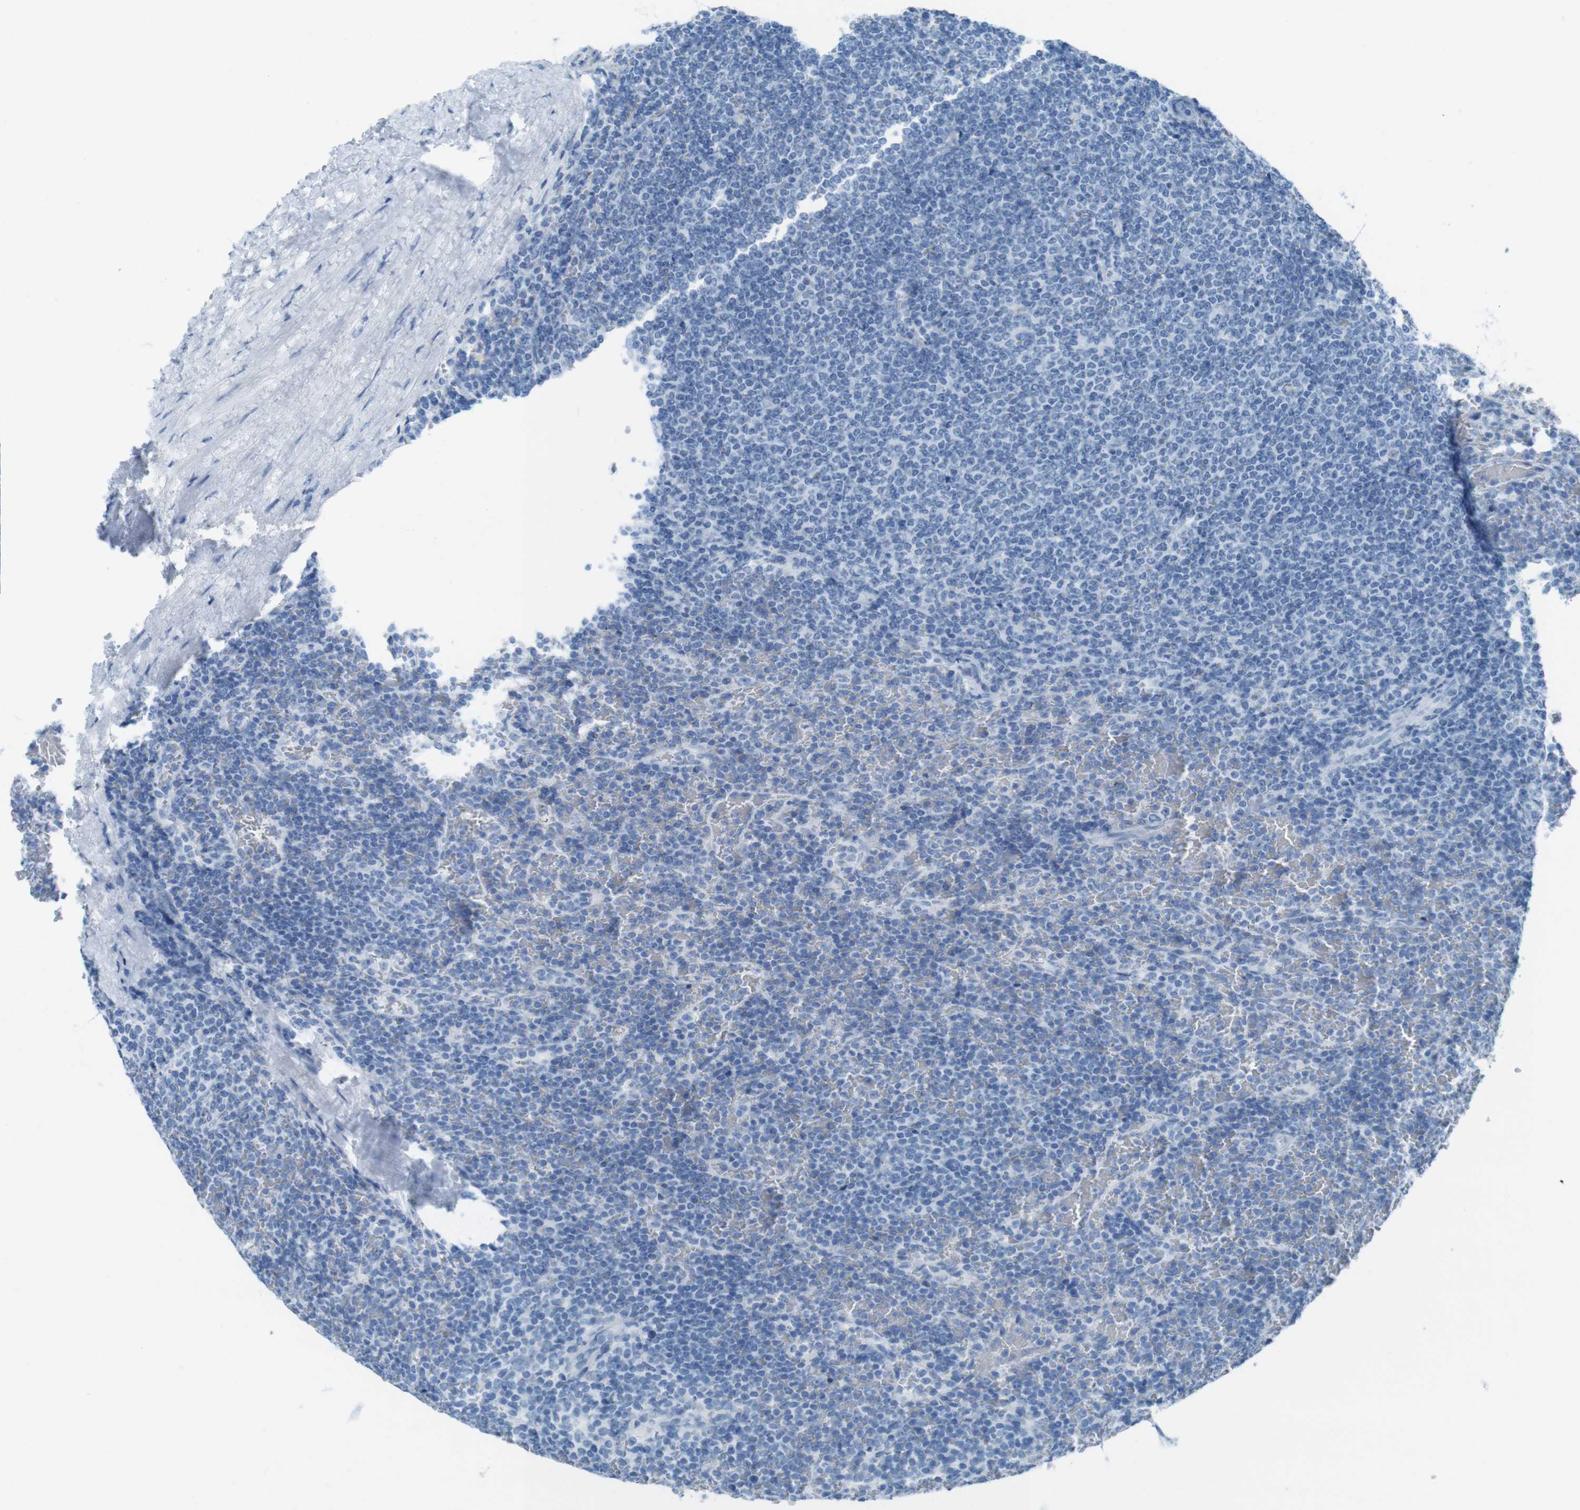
{"staining": {"intensity": "negative", "quantity": "none", "location": "none"}, "tissue": "lymphoma", "cell_type": "Tumor cells", "image_type": "cancer", "snomed": [{"axis": "morphology", "description": "Malignant lymphoma, non-Hodgkin's type, Low grade"}, {"axis": "topography", "description": "Spleen"}], "caption": "Immunohistochemistry (IHC) photomicrograph of neoplastic tissue: human lymphoma stained with DAB (3,3'-diaminobenzidine) displays no significant protein positivity in tumor cells. (Brightfield microscopy of DAB (3,3'-diaminobenzidine) immunohistochemistry (IHC) at high magnification).", "gene": "TMEM207", "patient": {"sex": "female", "age": 77}}